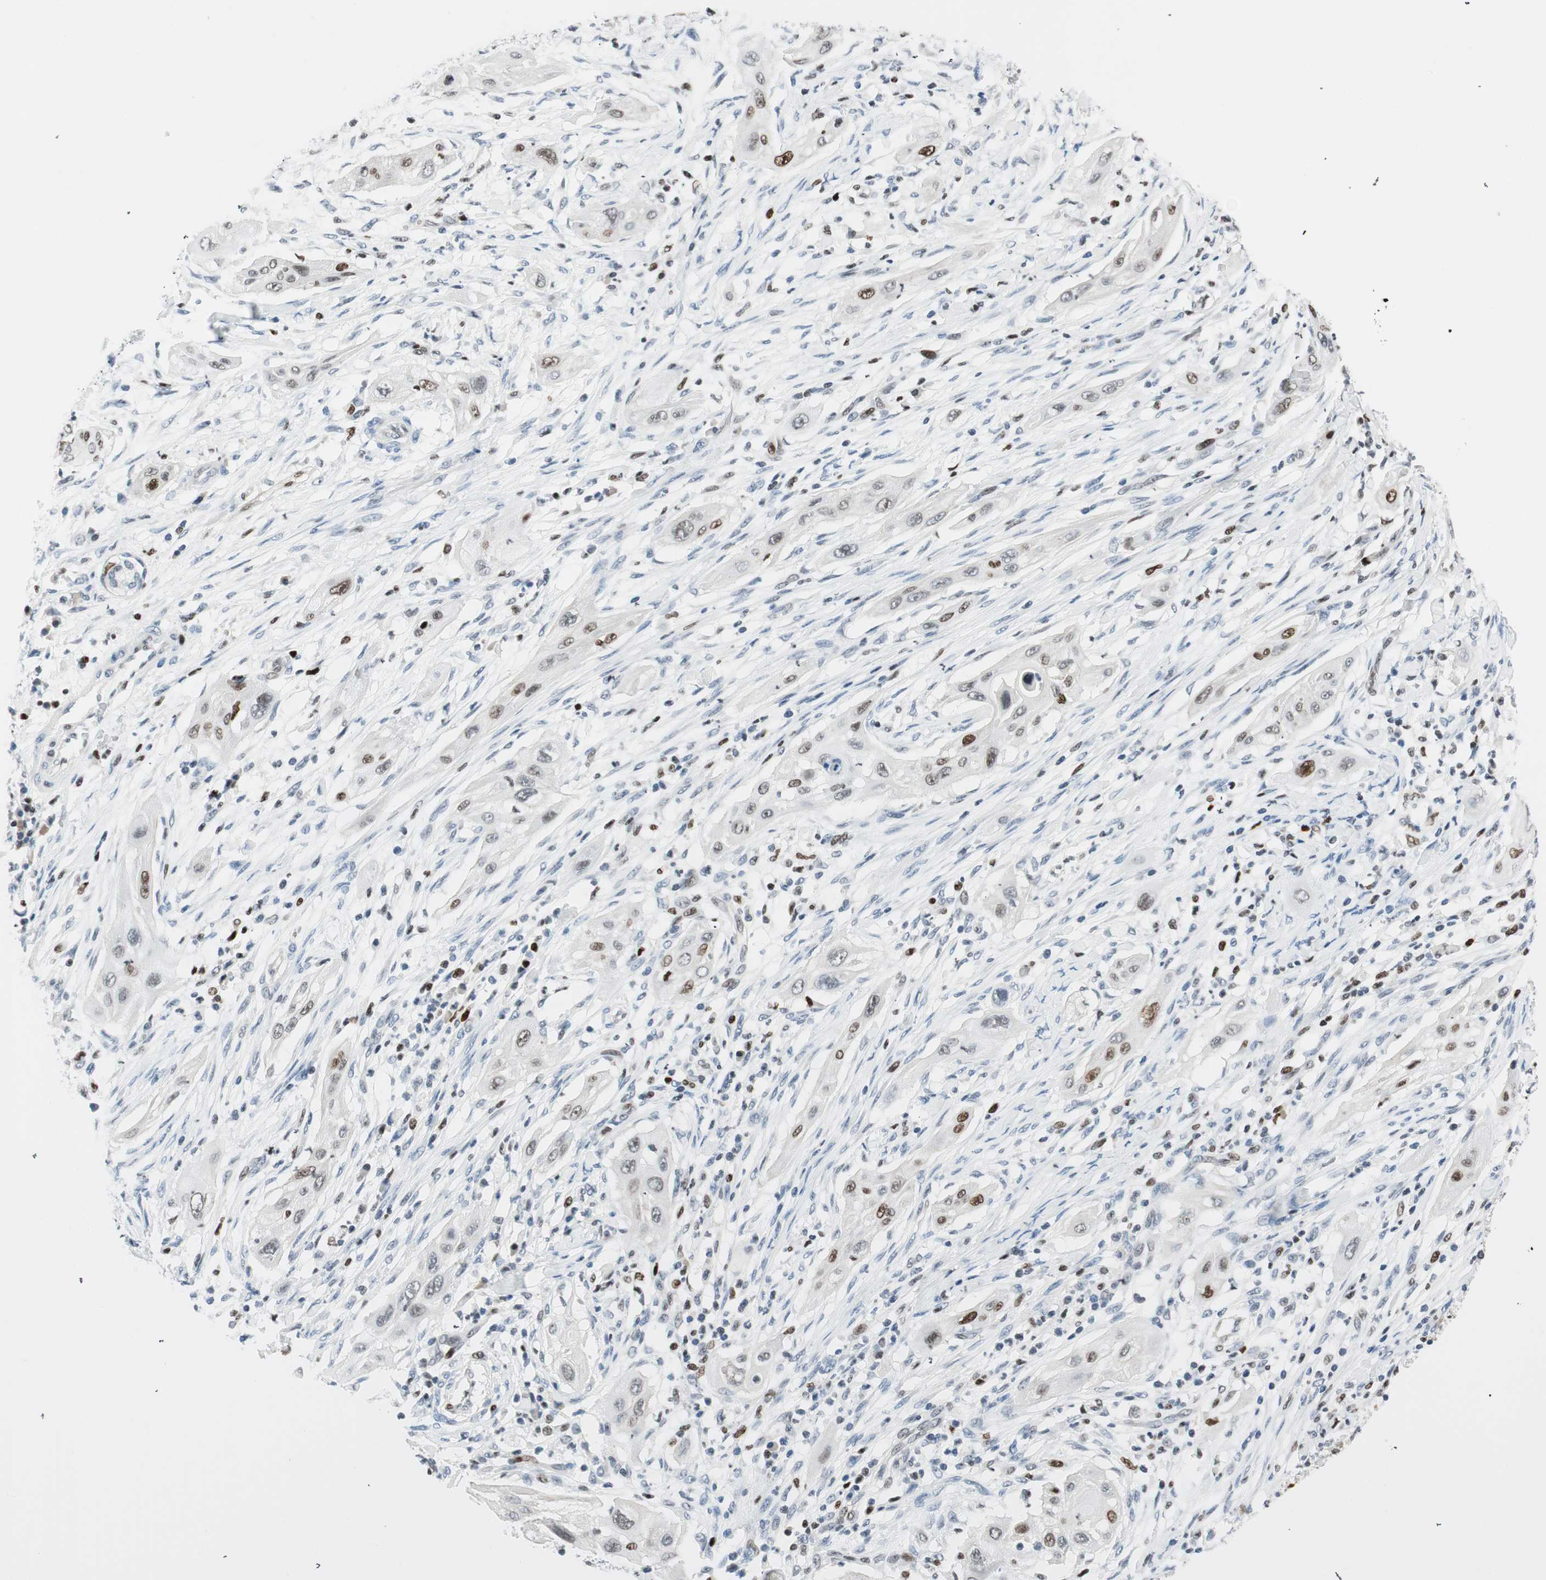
{"staining": {"intensity": "moderate", "quantity": "25%-75%", "location": "nuclear"}, "tissue": "lung cancer", "cell_type": "Tumor cells", "image_type": "cancer", "snomed": [{"axis": "morphology", "description": "Squamous cell carcinoma, NOS"}, {"axis": "topography", "description": "Lung"}], "caption": "High-magnification brightfield microscopy of squamous cell carcinoma (lung) stained with DAB (brown) and counterstained with hematoxylin (blue). tumor cells exhibit moderate nuclear expression is seen in approximately25%-75% of cells.", "gene": "EZH2", "patient": {"sex": "female", "age": 47}}